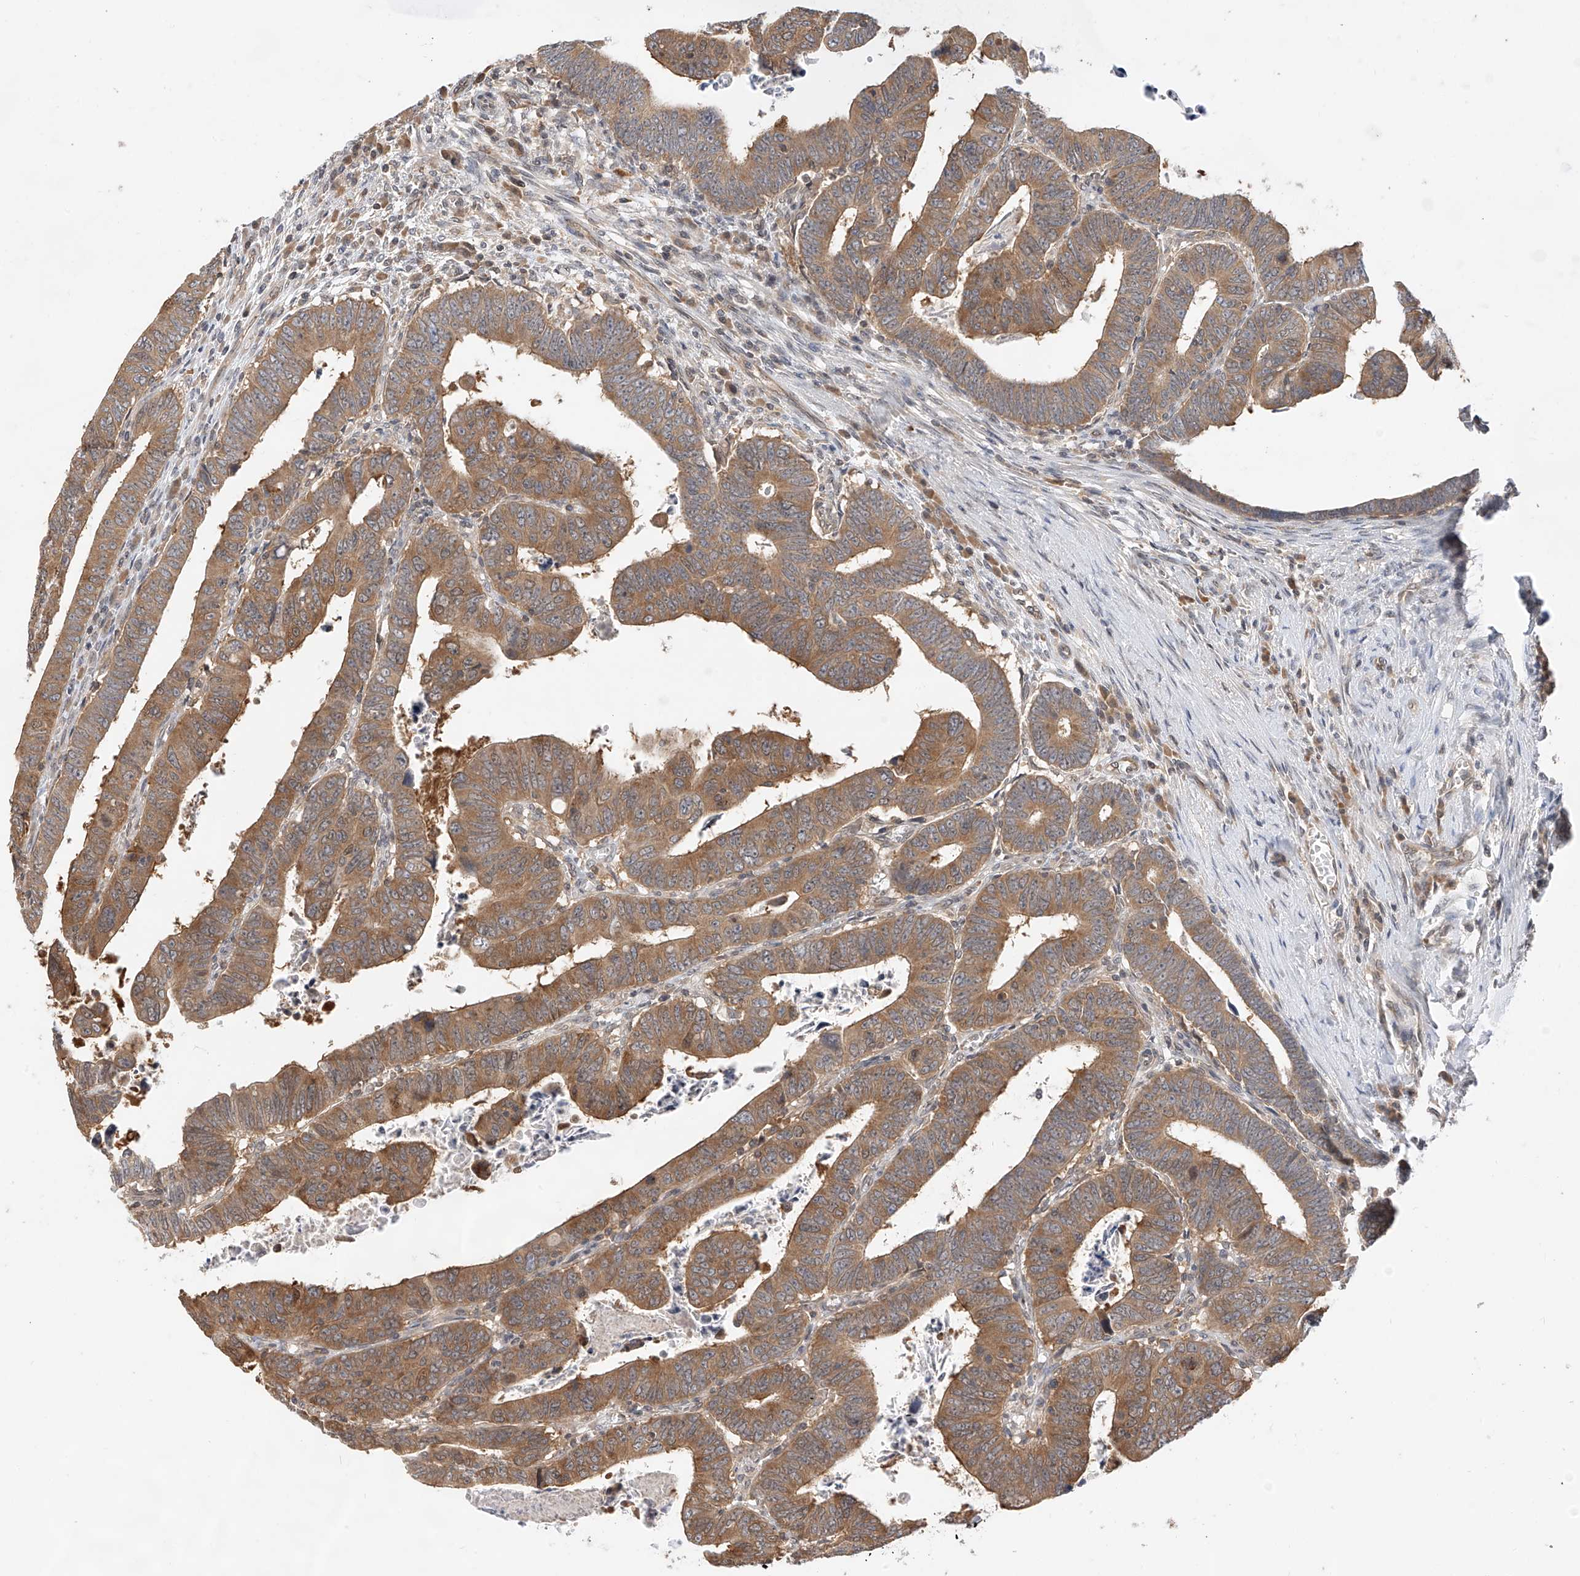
{"staining": {"intensity": "moderate", "quantity": ">75%", "location": "cytoplasmic/membranous"}, "tissue": "colorectal cancer", "cell_type": "Tumor cells", "image_type": "cancer", "snomed": [{"axis": "morphology", "description": "Normal tissue, NOS"}, {"axis": "morphology", "description": "Adenocarcinoma, NOS"}, {"axis": "topography", "description": "Rectum"}], "caption": "Immunohistochemical staining of human colorectal adenocarcinoma displays medium levels of moderate cytoplasmic/membranous protein positivity in approximately >75% of tumor cells.", "gene": "PPA2", "patient": {"sex": "female", "age": 65}}